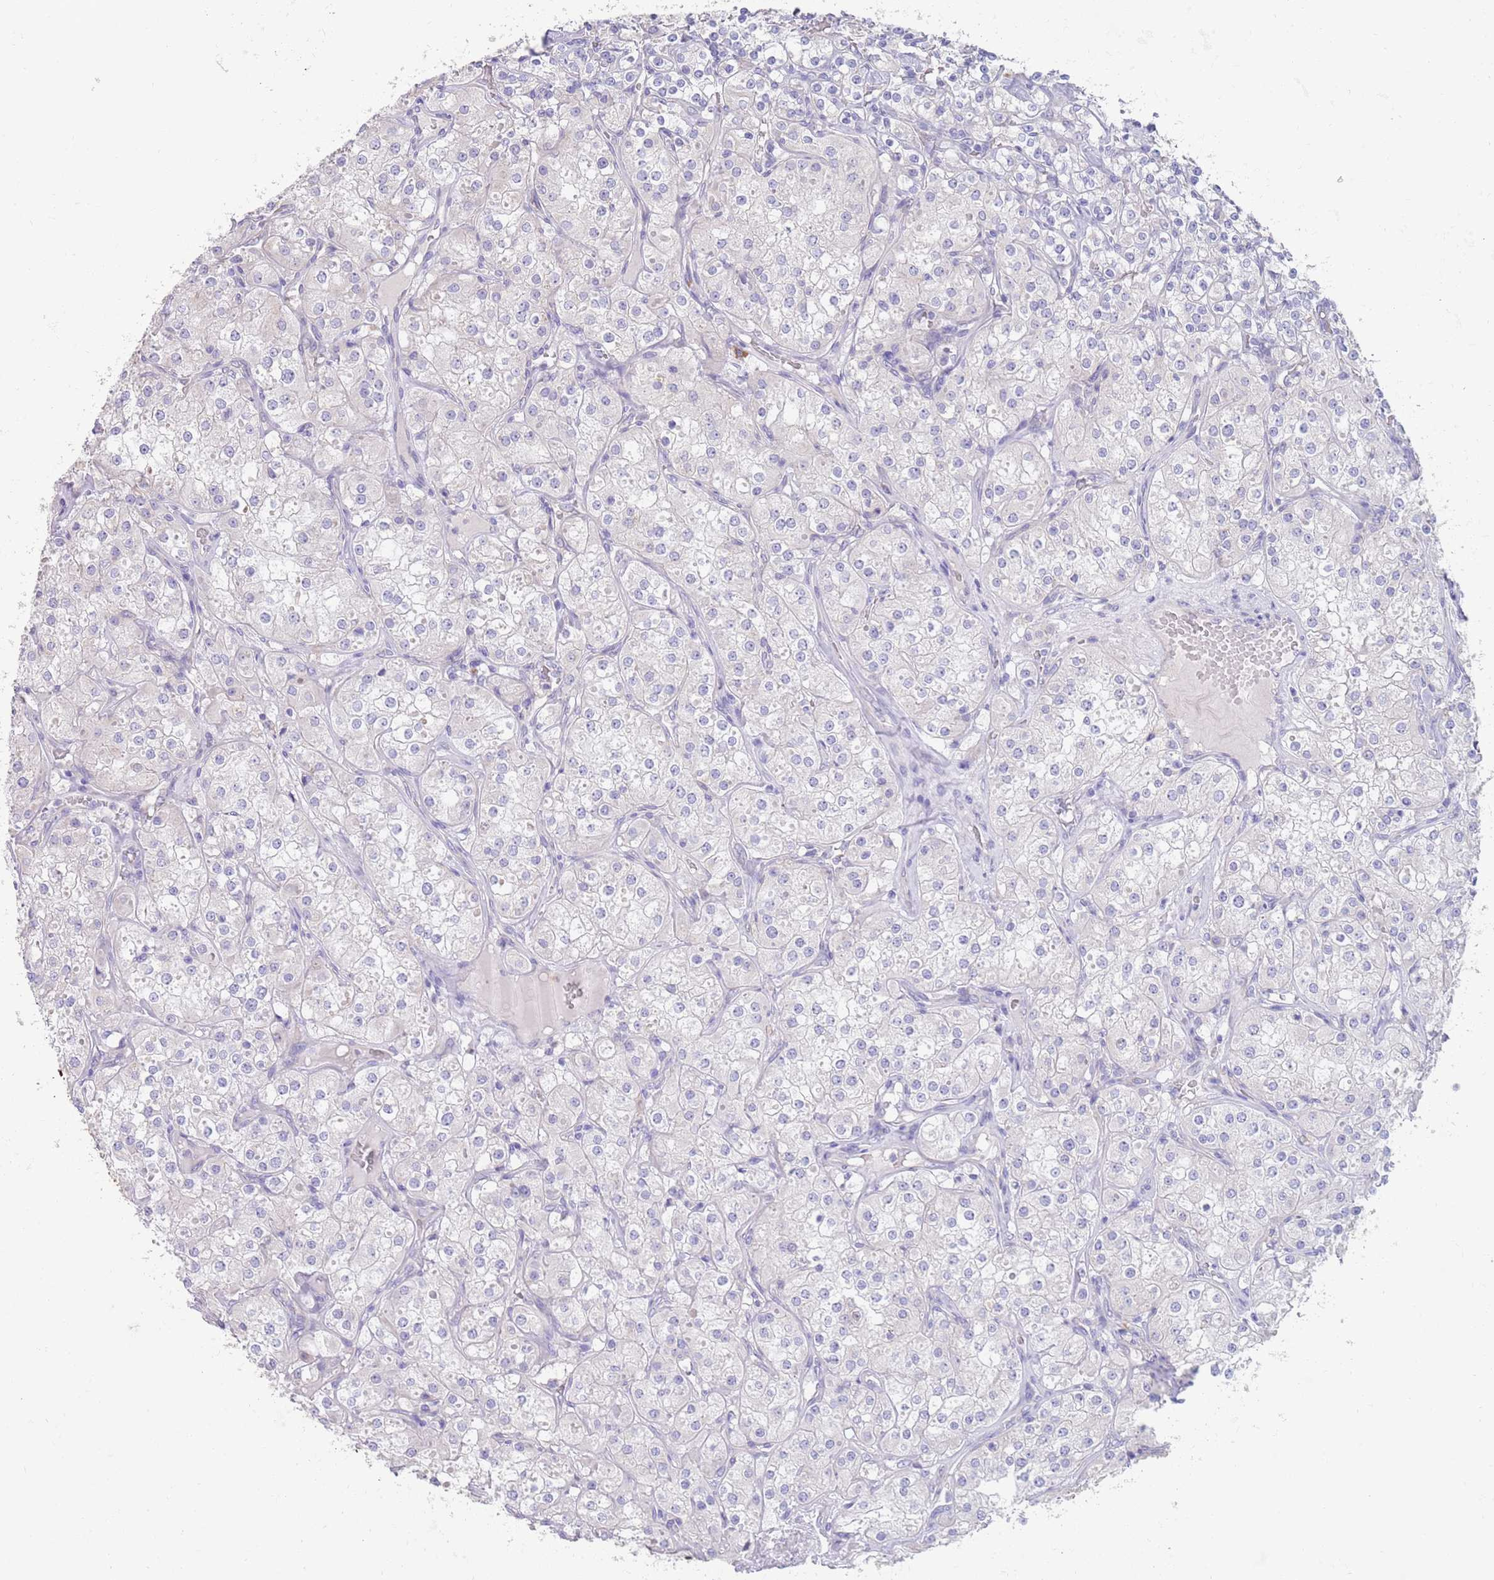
{"staining": {"intensity": "negative", "quantity": "none", "location": "none"}, "tissue": "renal cancer", "cell_type": "Tumor cells", "image_type": "cancer", "snomed": [{"axis": "morphology", "description": "Adenocarcinoma, NOS"}, {"axis": "topography", "description": "Kidney"}], "caption": "Immunohistochemistry (IHC) image of renal adenocarcinoma stained for a protein (brown), which exhibits no positivity in tumor cells.", "gene": "CCDC149", "patient": {"sex": "male", "age": 77}}